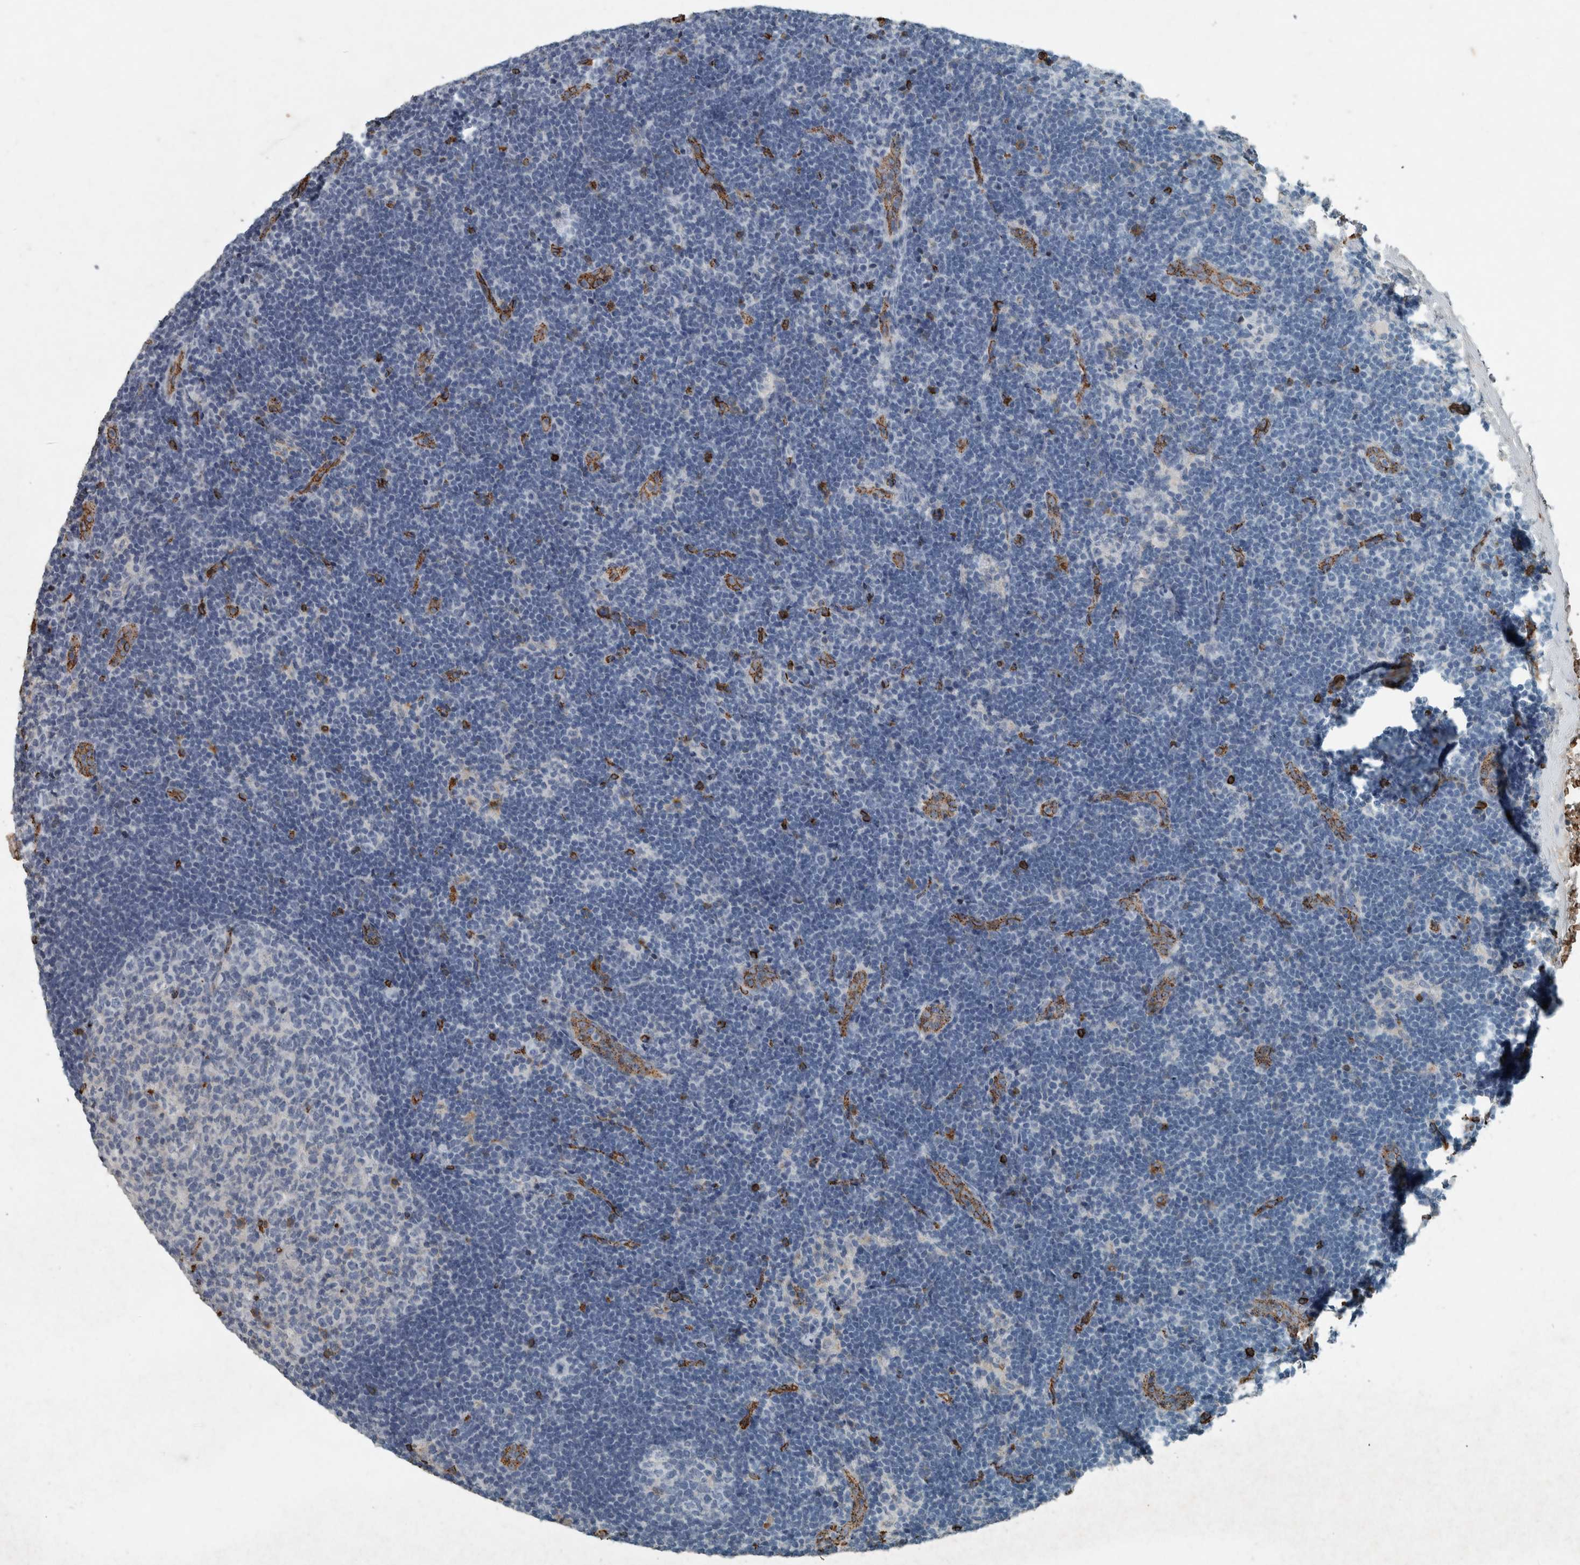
{"staining": {"intensity": "negative", "quantity": "none", "location": "none"}, "tissue": "lymph node", "cell_type": "Germinal center cells", "image_type": "normal", "snomed": [{"axis": "morphology", "description": "Normal tissue, NOS"}, {"axis": "topography", "description": "Lymph node"}], "caption": "Immunohistochemistry of benign lymph node shows no staining in germinal center cells. (DAB (3,3'-diaminobenzidine) immunohistochemistry visualized using brightfield microscopy, high magnification).", "gene": "LBP", "patient": {"sex": "female", "age": 22}}